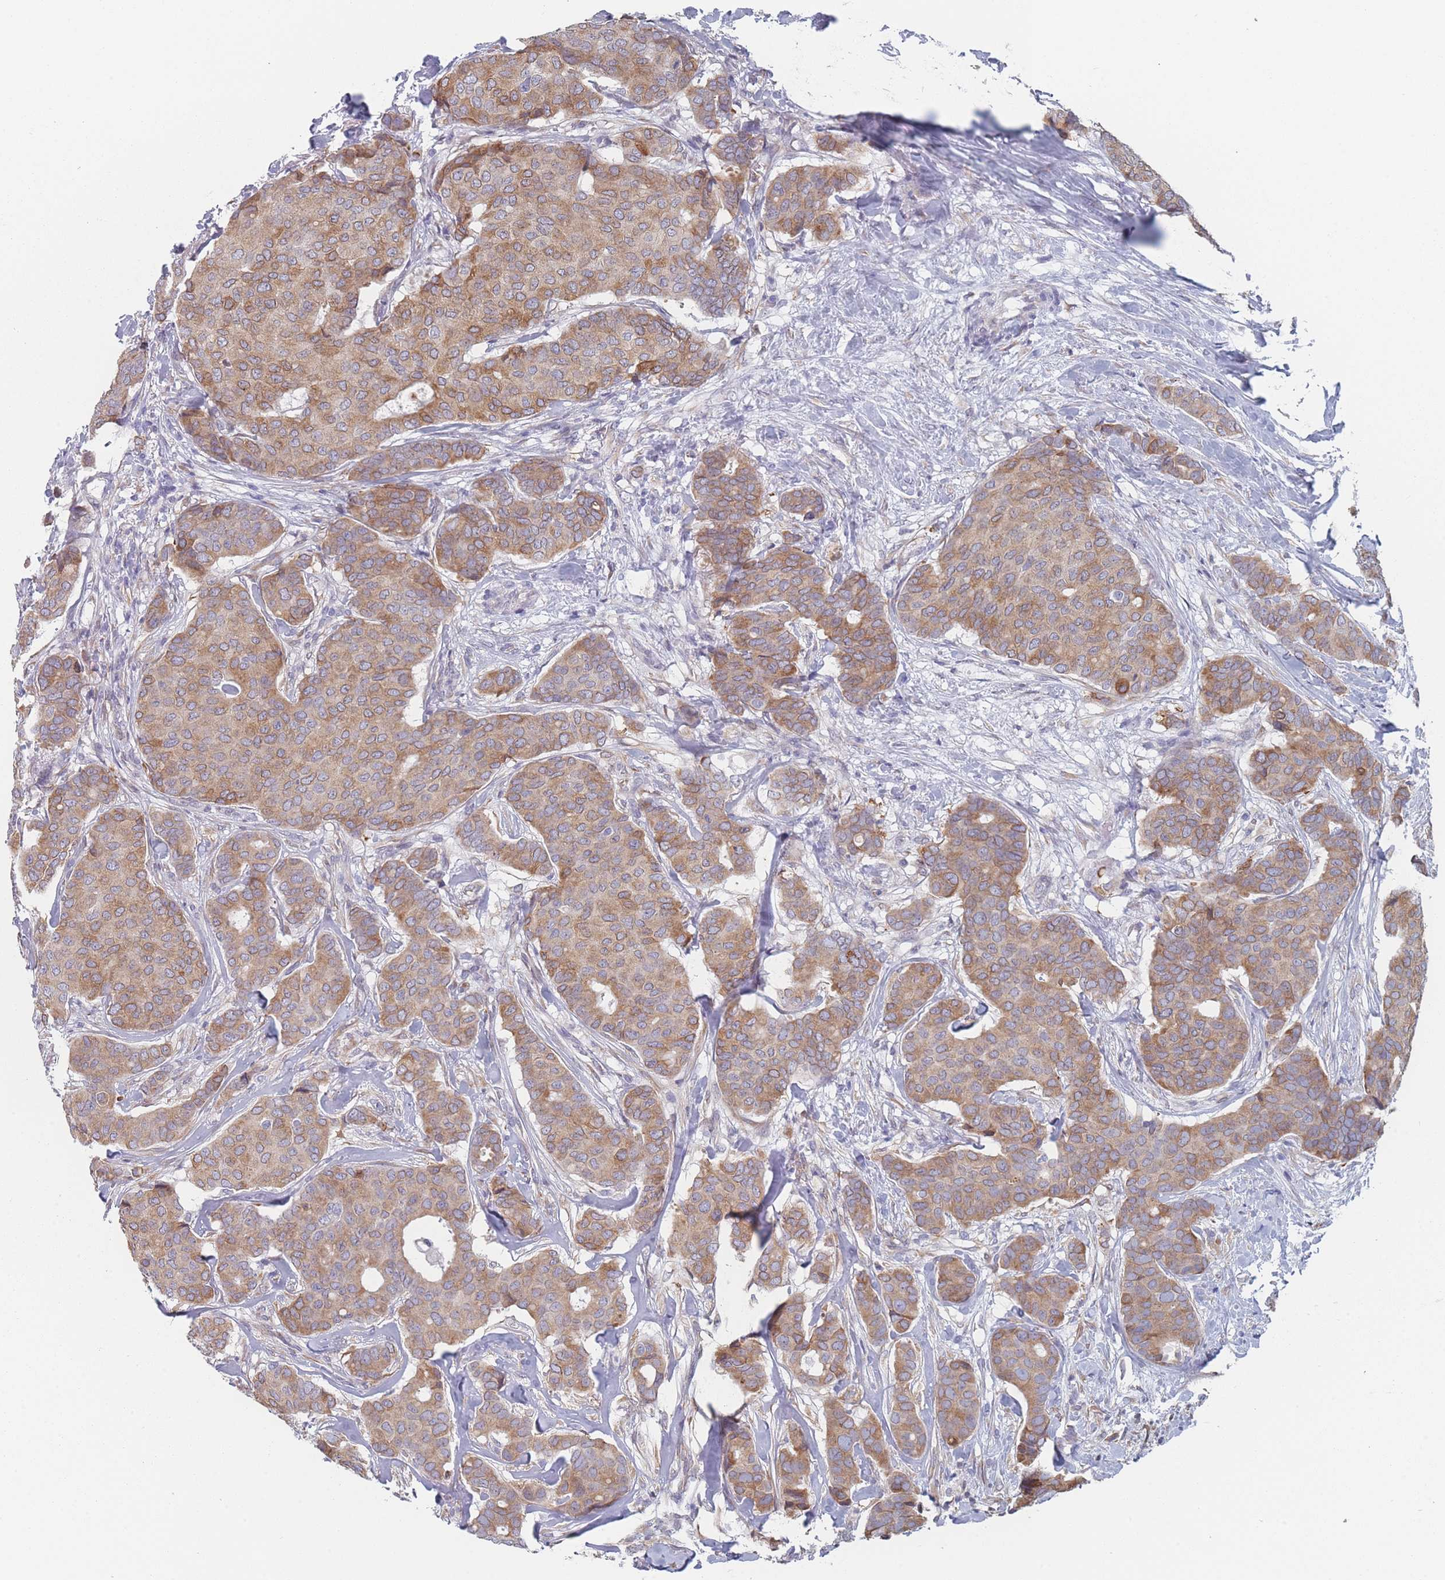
{"staining": {"intensity": "moderate", "quantity": ">75%", "location": "cytoplasmic/membranous"}, "tissue": "breast cancer", "cell_type": "Tumor cells", "image_type": "cancer", "snomed": [{"axis": "morphology", "description": "Duct carcinoma"}, {"axis": "topography", "description": "Breast"}], "caption": "DAB immunohistochemical staining of human breast infiltrating ductal carcinoma shows moderate cytoplasmic/membranous protein staining in about >75% of tumor cells.", "gene": "TMED10", "patient": {"sex": "female", "age": 75}}